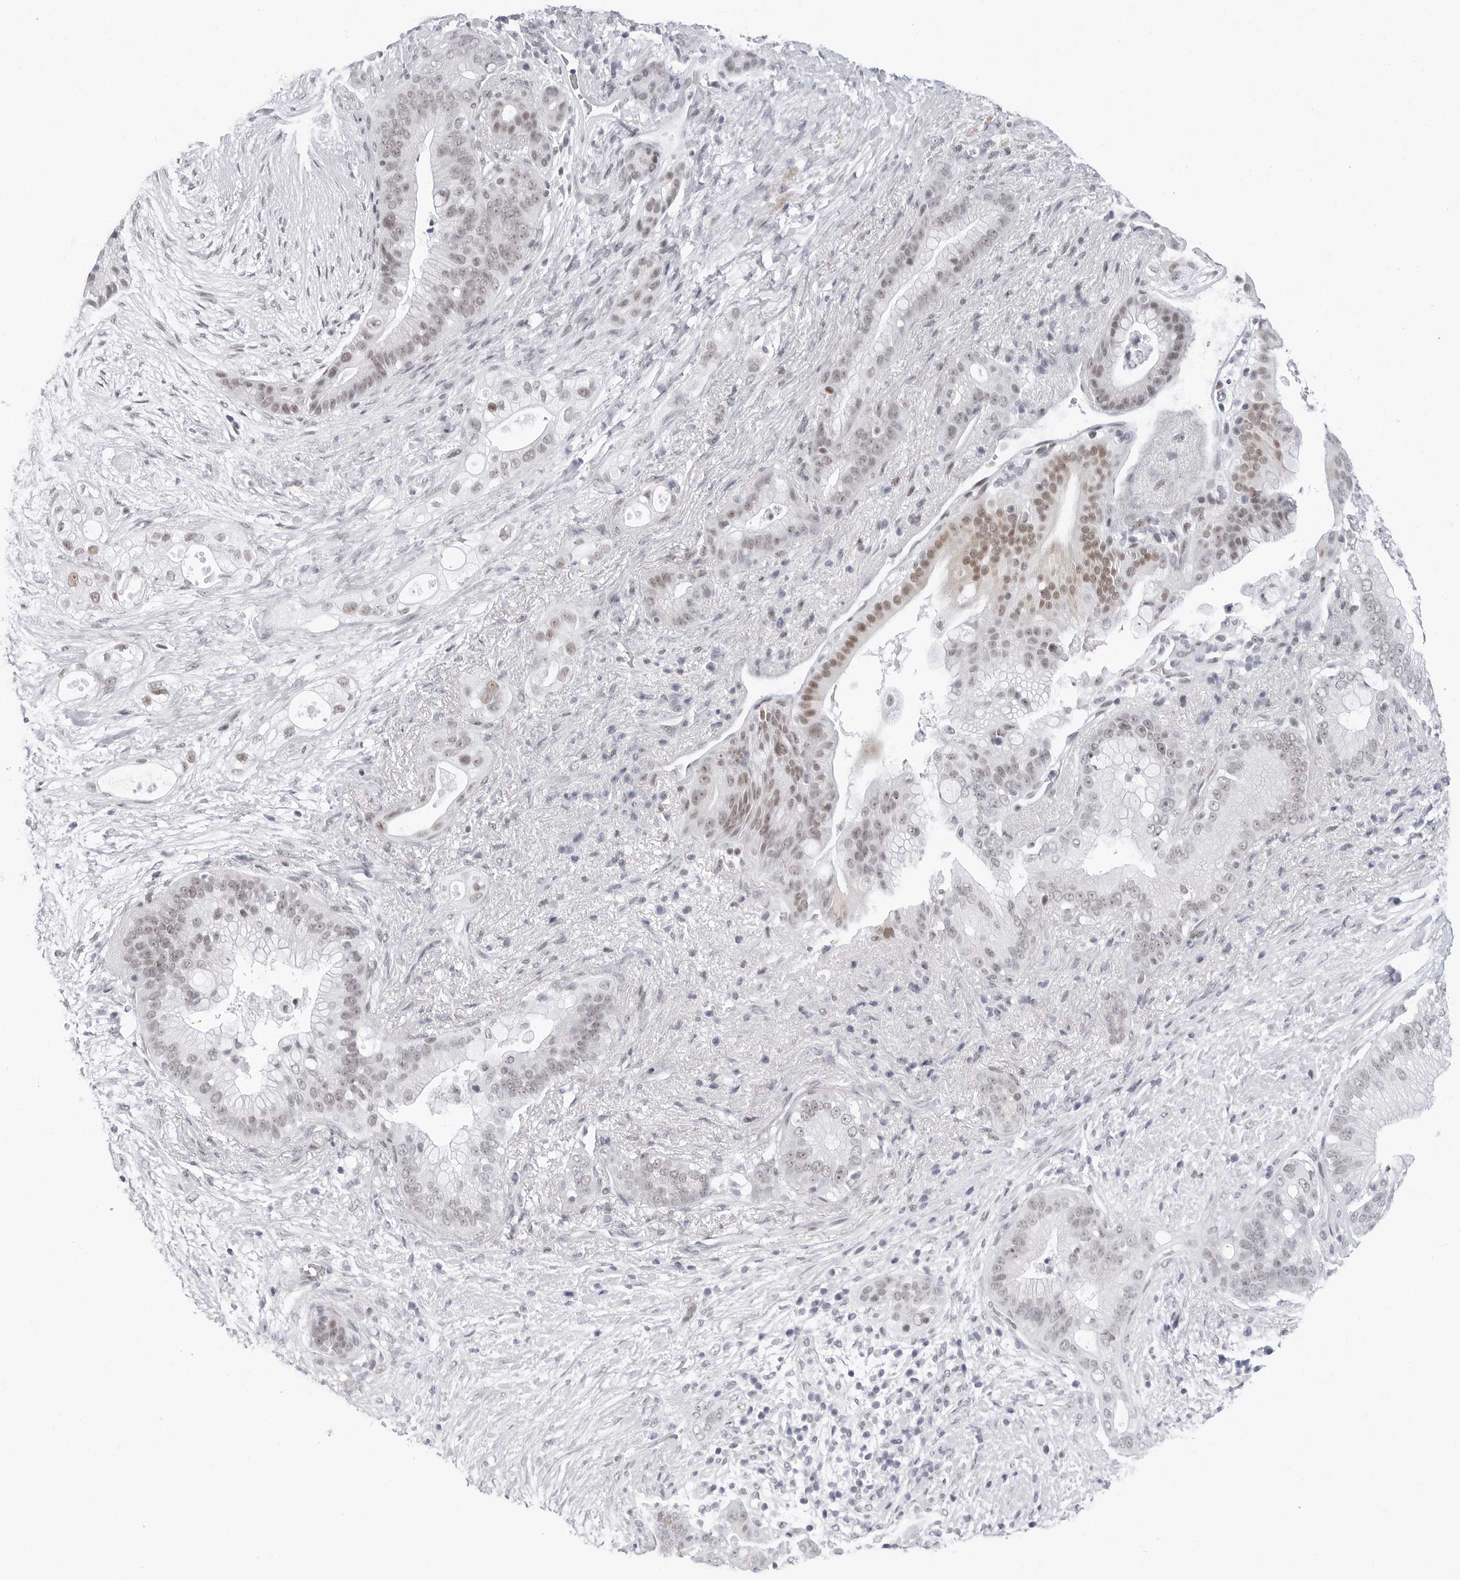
{"staining": {"intensity": "moderate", "quantity": "25%-75%", "location": "nuclear"}, "tissue": "pancreatic cancer", "cell_type": "Tumor cells", "image_type": "cancer", "snomed": [{"axis": "morphology", "description": "Adenocarcinoma, NOS"}, {"axis": "topography", "description": "Pancreas"}], "caption": "The micrograph displays staining of pancreatic adenocarcinoma, revealing moderate nuclear protein expression (brown color) within tumor cells. (Stains: DAB (3,3'-diaminobenzidine) in brown, nuclei in blue, Microscopy: brightfield microscopy at high magnification).", "gene": "VEZF1", "patient": {"sex": "male", "age": 53}}